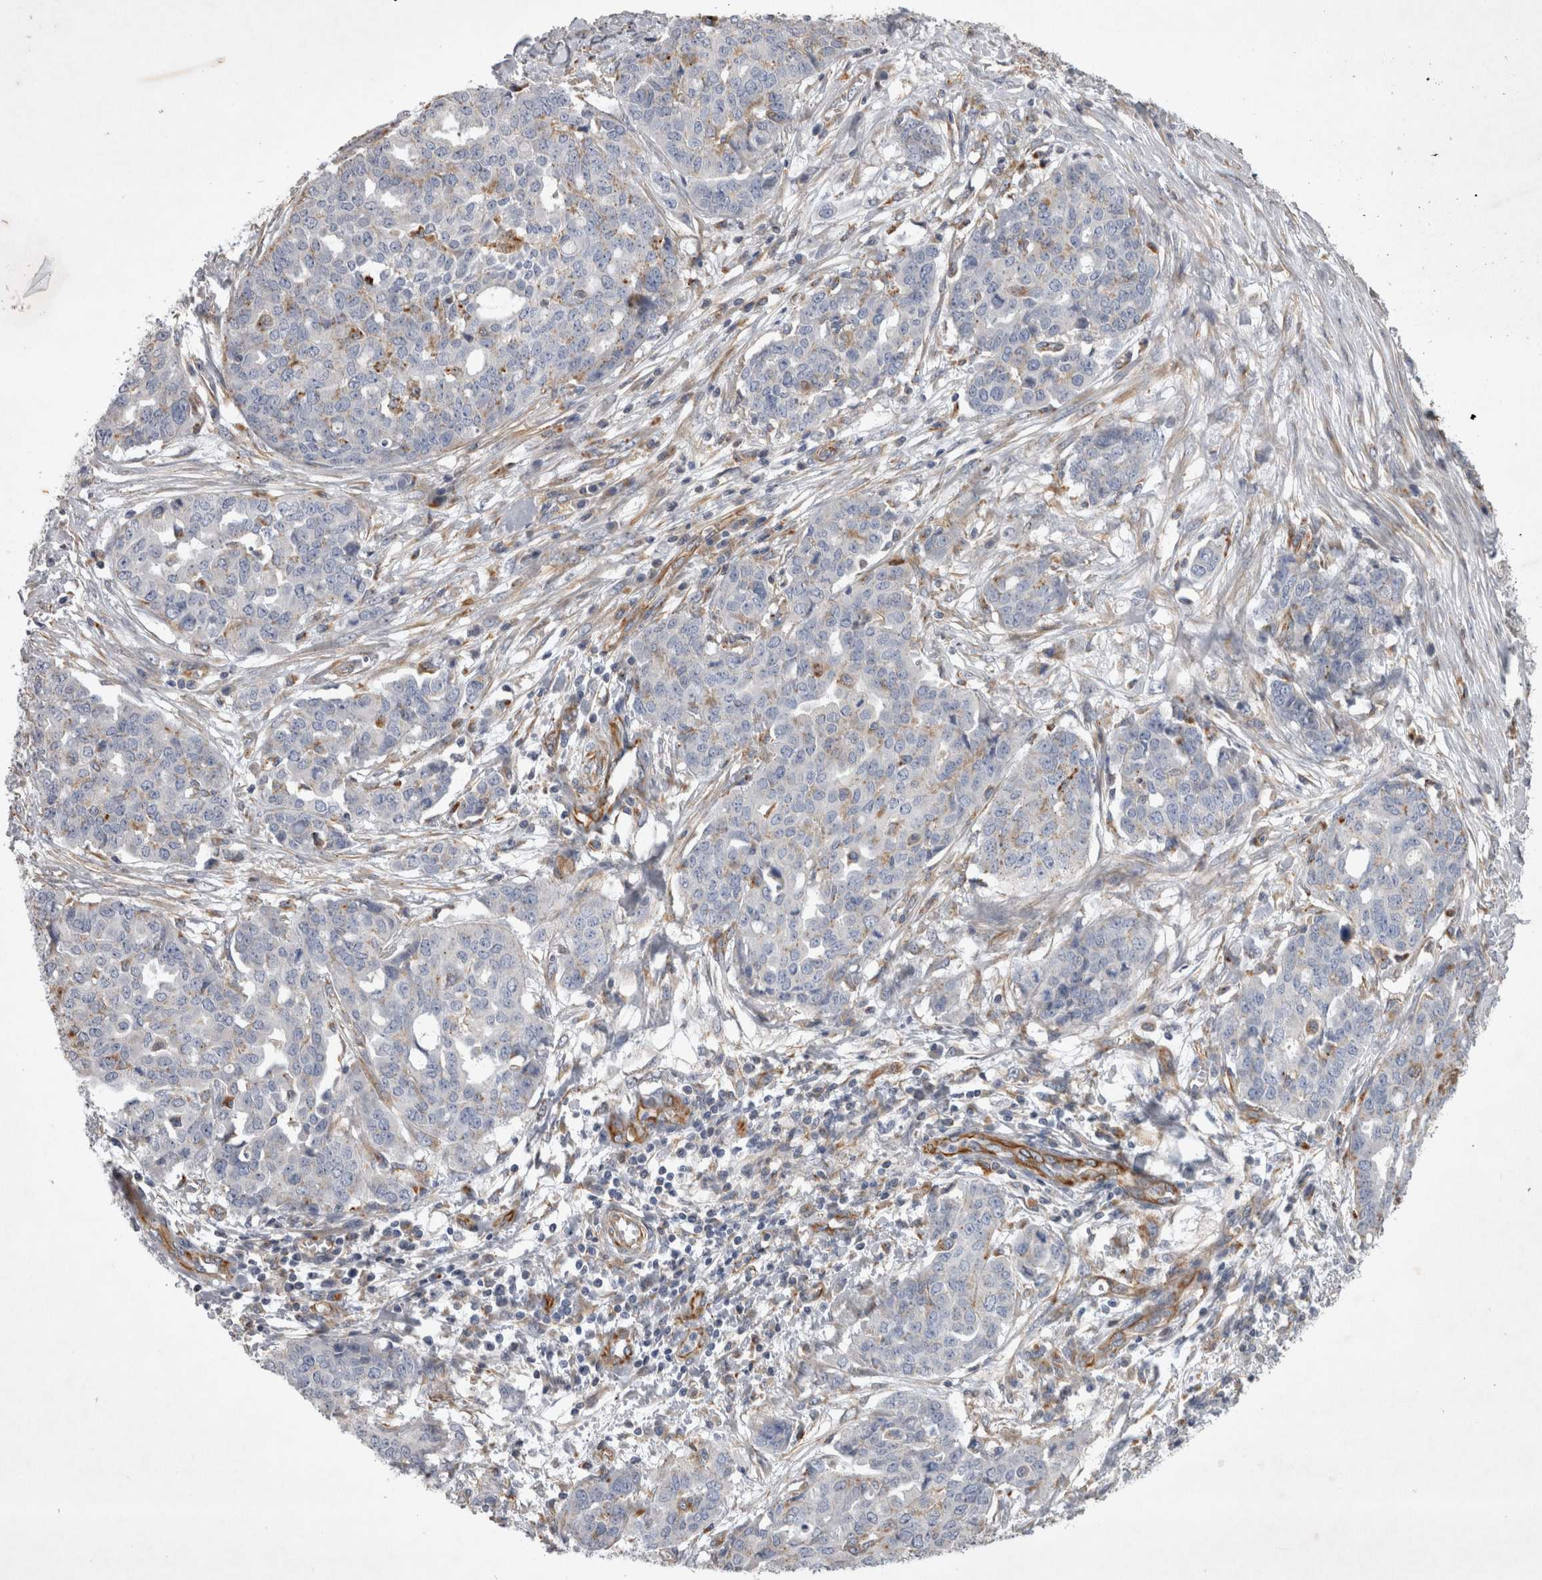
{"staining": {"intensity": "moderate", "quantity": "<25%", "location": "cytoplasmic/membranous"}, "tissue": "ovarian cancer", "cell_type": "Tumor cells", "image_type": "cancer", "snomed": [{"axis": "morphology", "description": "Cystadenocarcinoma, serous, NOS"}, {"axis": "topography", "description": "Soft tissue"}, {"axis": "topography", "description": "Ovary"}], "caption": "Approximately <25% of tumor cells in ovarian cancer (serous cystadenocarcinoma) reveal moderate cytoplasmic/membranous protein staining as visualized by brown immunohistochemical staining.", "gene": "STRADB", "patient": {"sex": "female", "age": 57}}